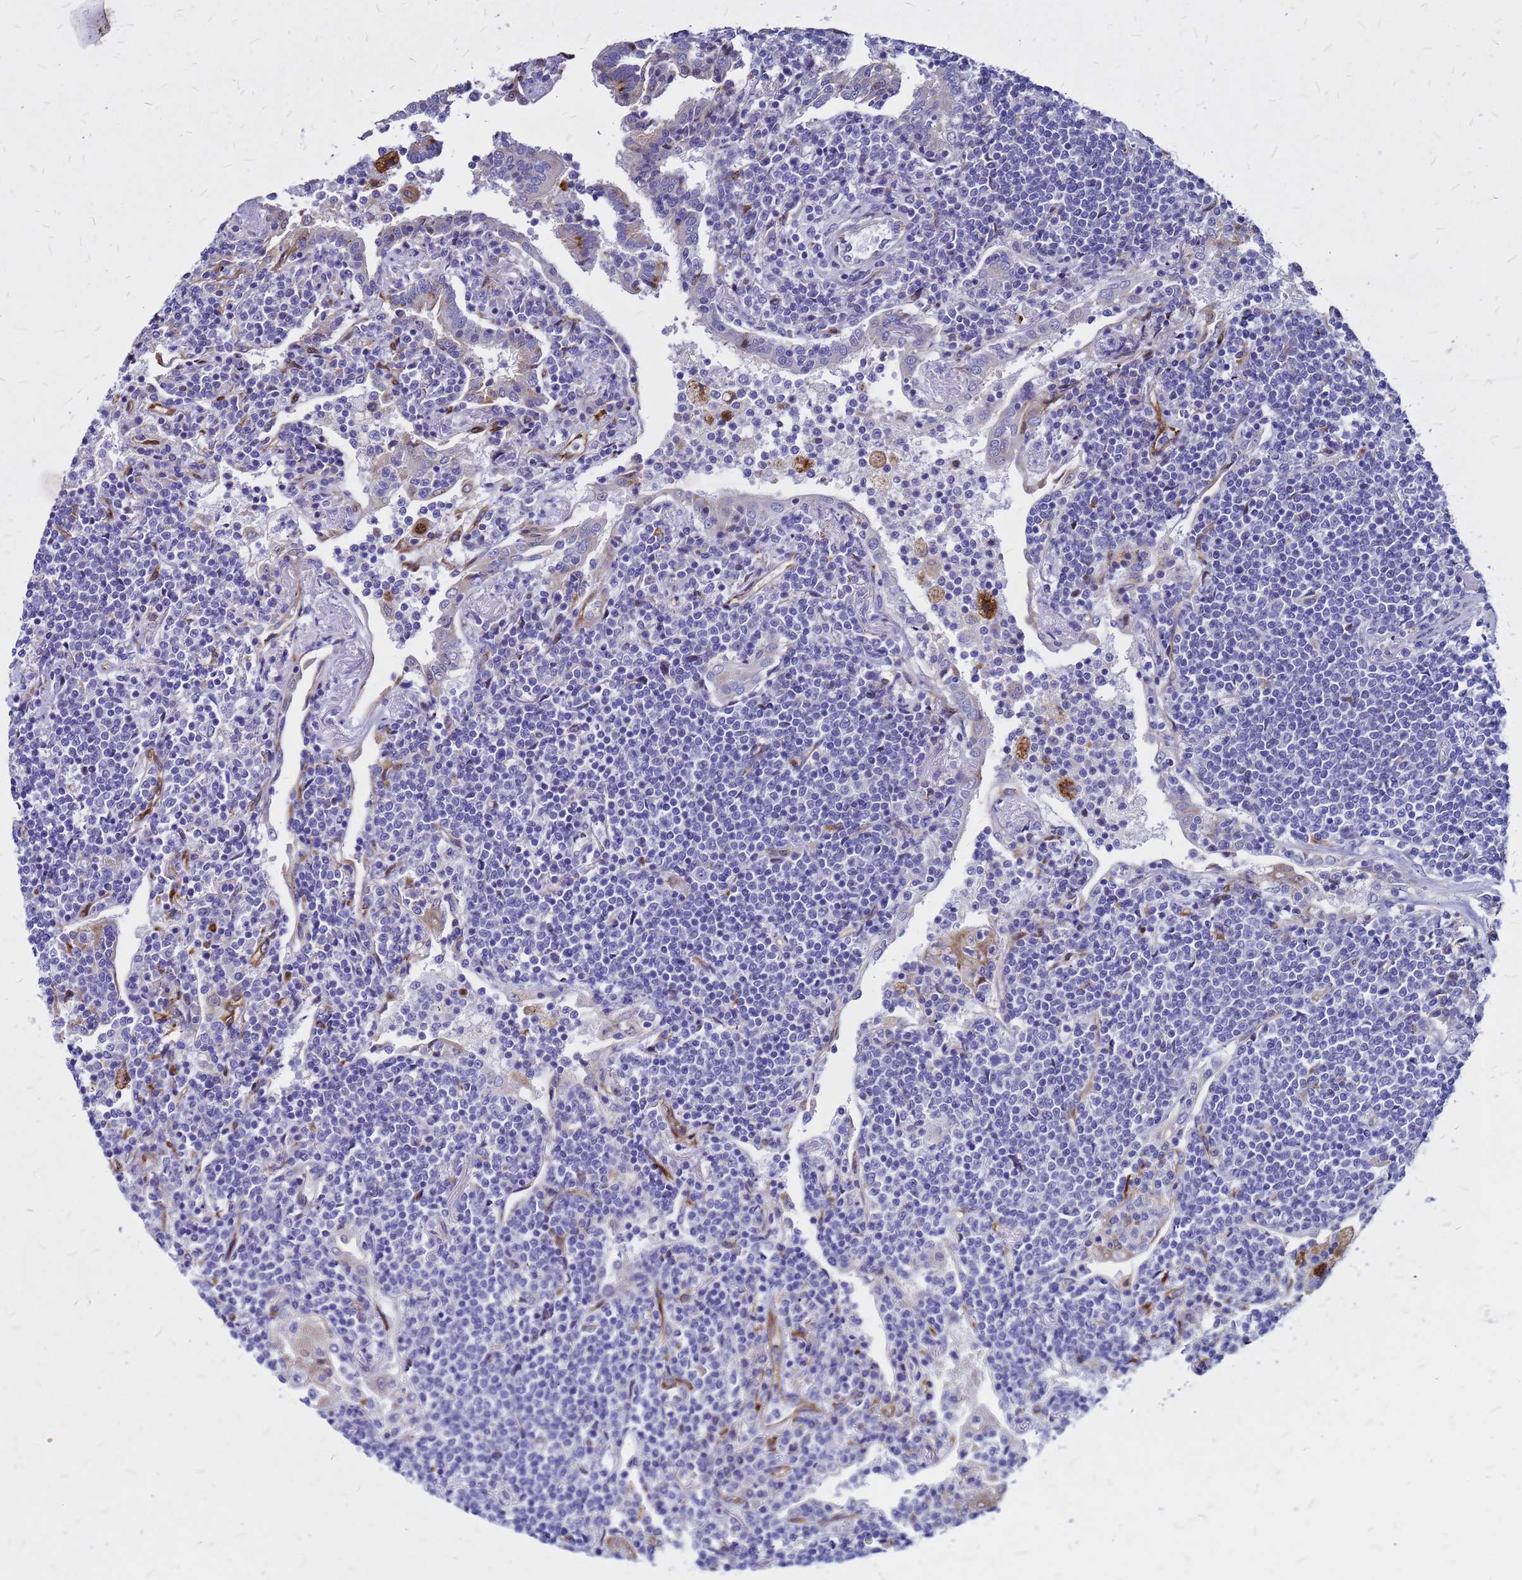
{"staining": {"intensity": "negative", "quantity": "none", "location": "none"}, "tissue": "lymphoma", "cell_type": "Tumor cells", "image_type": "cancer", "snomed": [{"axis": "morphology", "description": "Malignant lymphoma, non-Hodgkin's type, Low grade"}, {"axis": "topography", "description": "Lung"}], "caption": "Immunohistochemical staining of malignant lymphoma, non-Hodgkin's type (low-grade) exhibits no significant staining in tumor cells.", "gene": "NOSTRIN", "patient": {"sex": "female", "age": 71}}